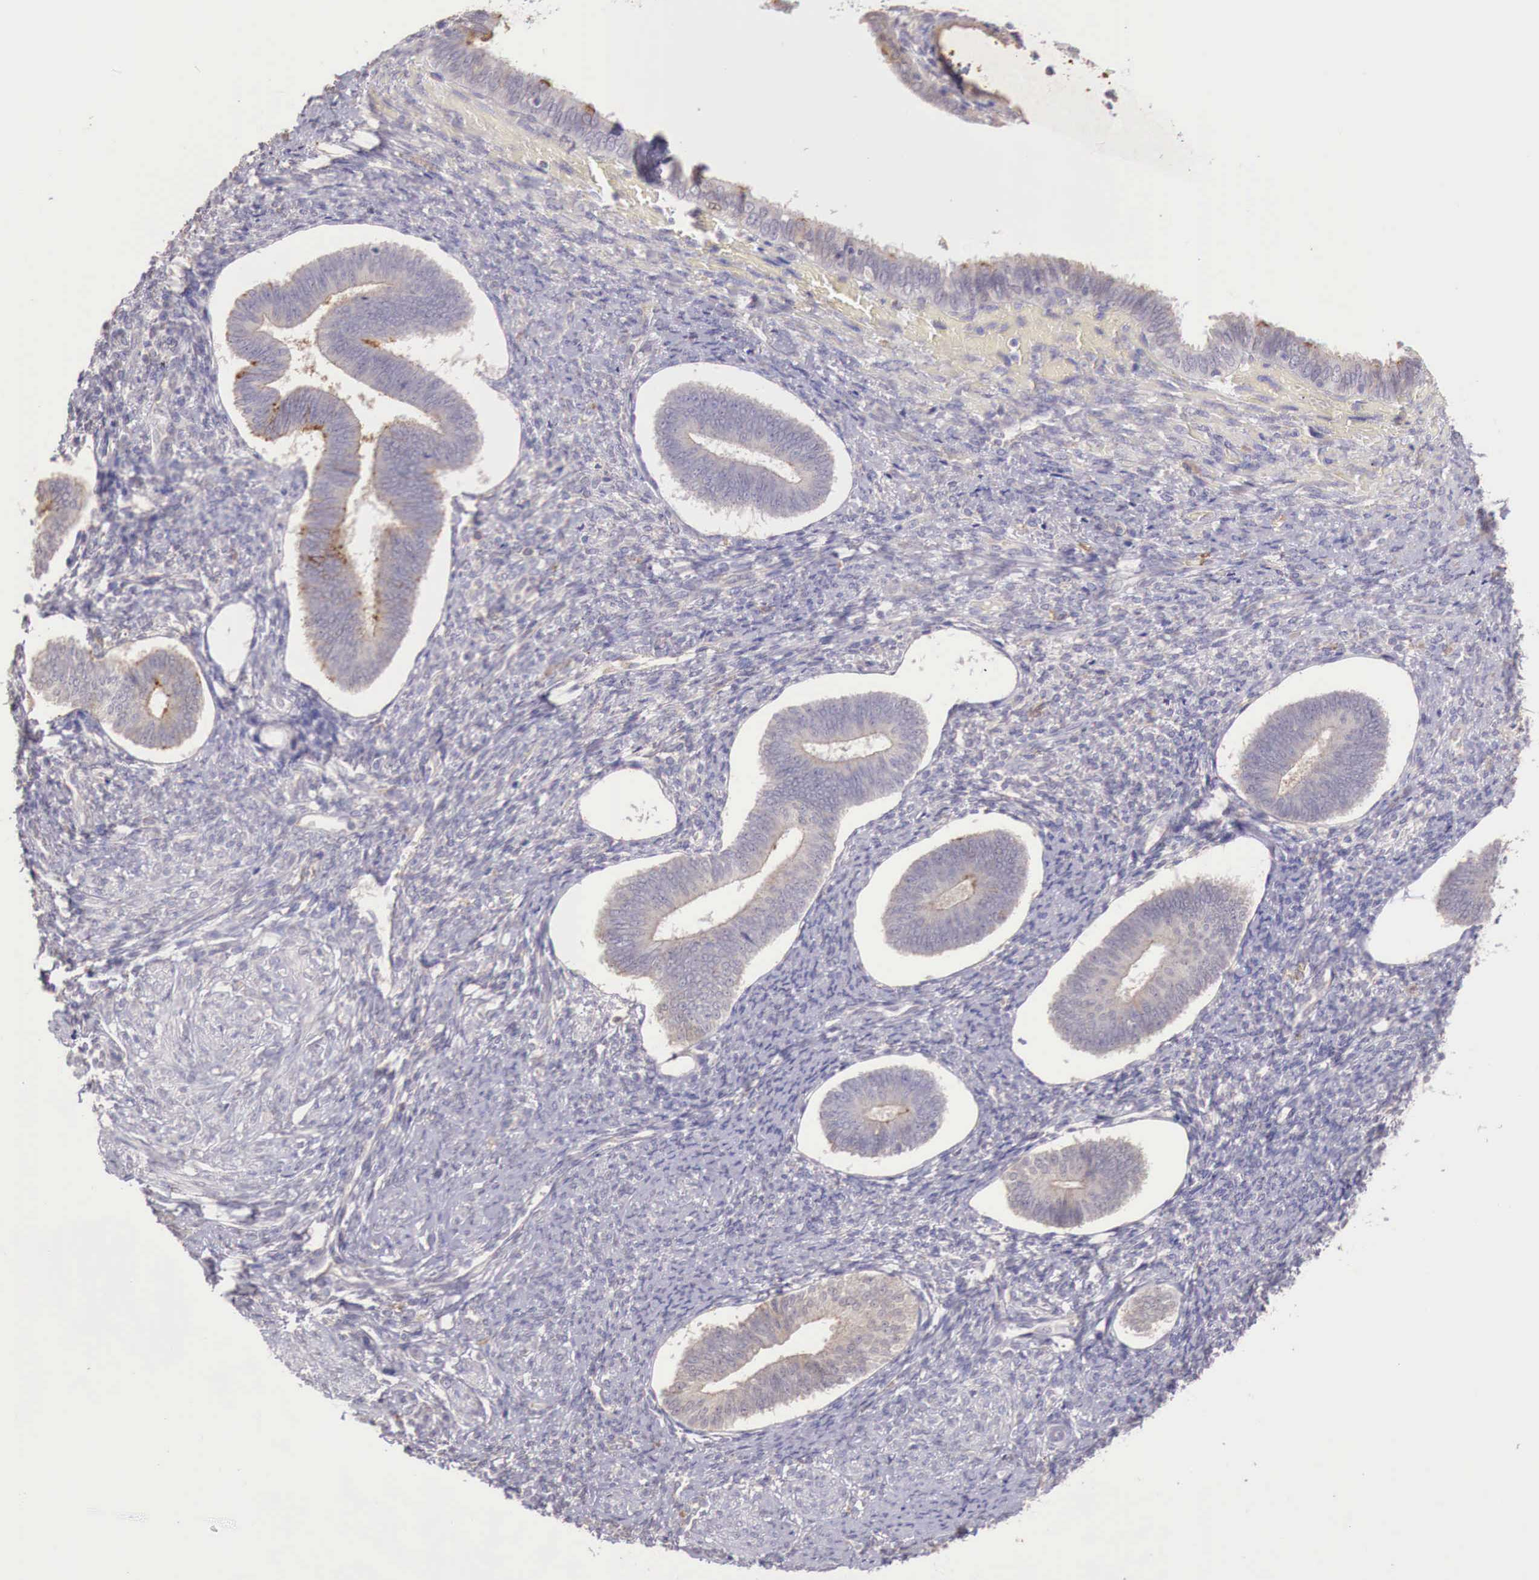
{"staining": {"intensity": "negative", "quantity": "none", "location": "none"}, "tissue": "endometrium", "cell_type": "Cells in endometrial stroma", "image_type": "normal", "snomed": [{"axis": "morphology", "description": "Normal tissue, NOS"}, {"axis": "topography", "description": "Endometrium"}], "caption": "IHC image of benign endometrium stained for a protein (brown), which demonstrates no expression in cells in endometrial stroma.", "gene": "CHRDL1", "patient": {"sex": "female", "age": 82}}